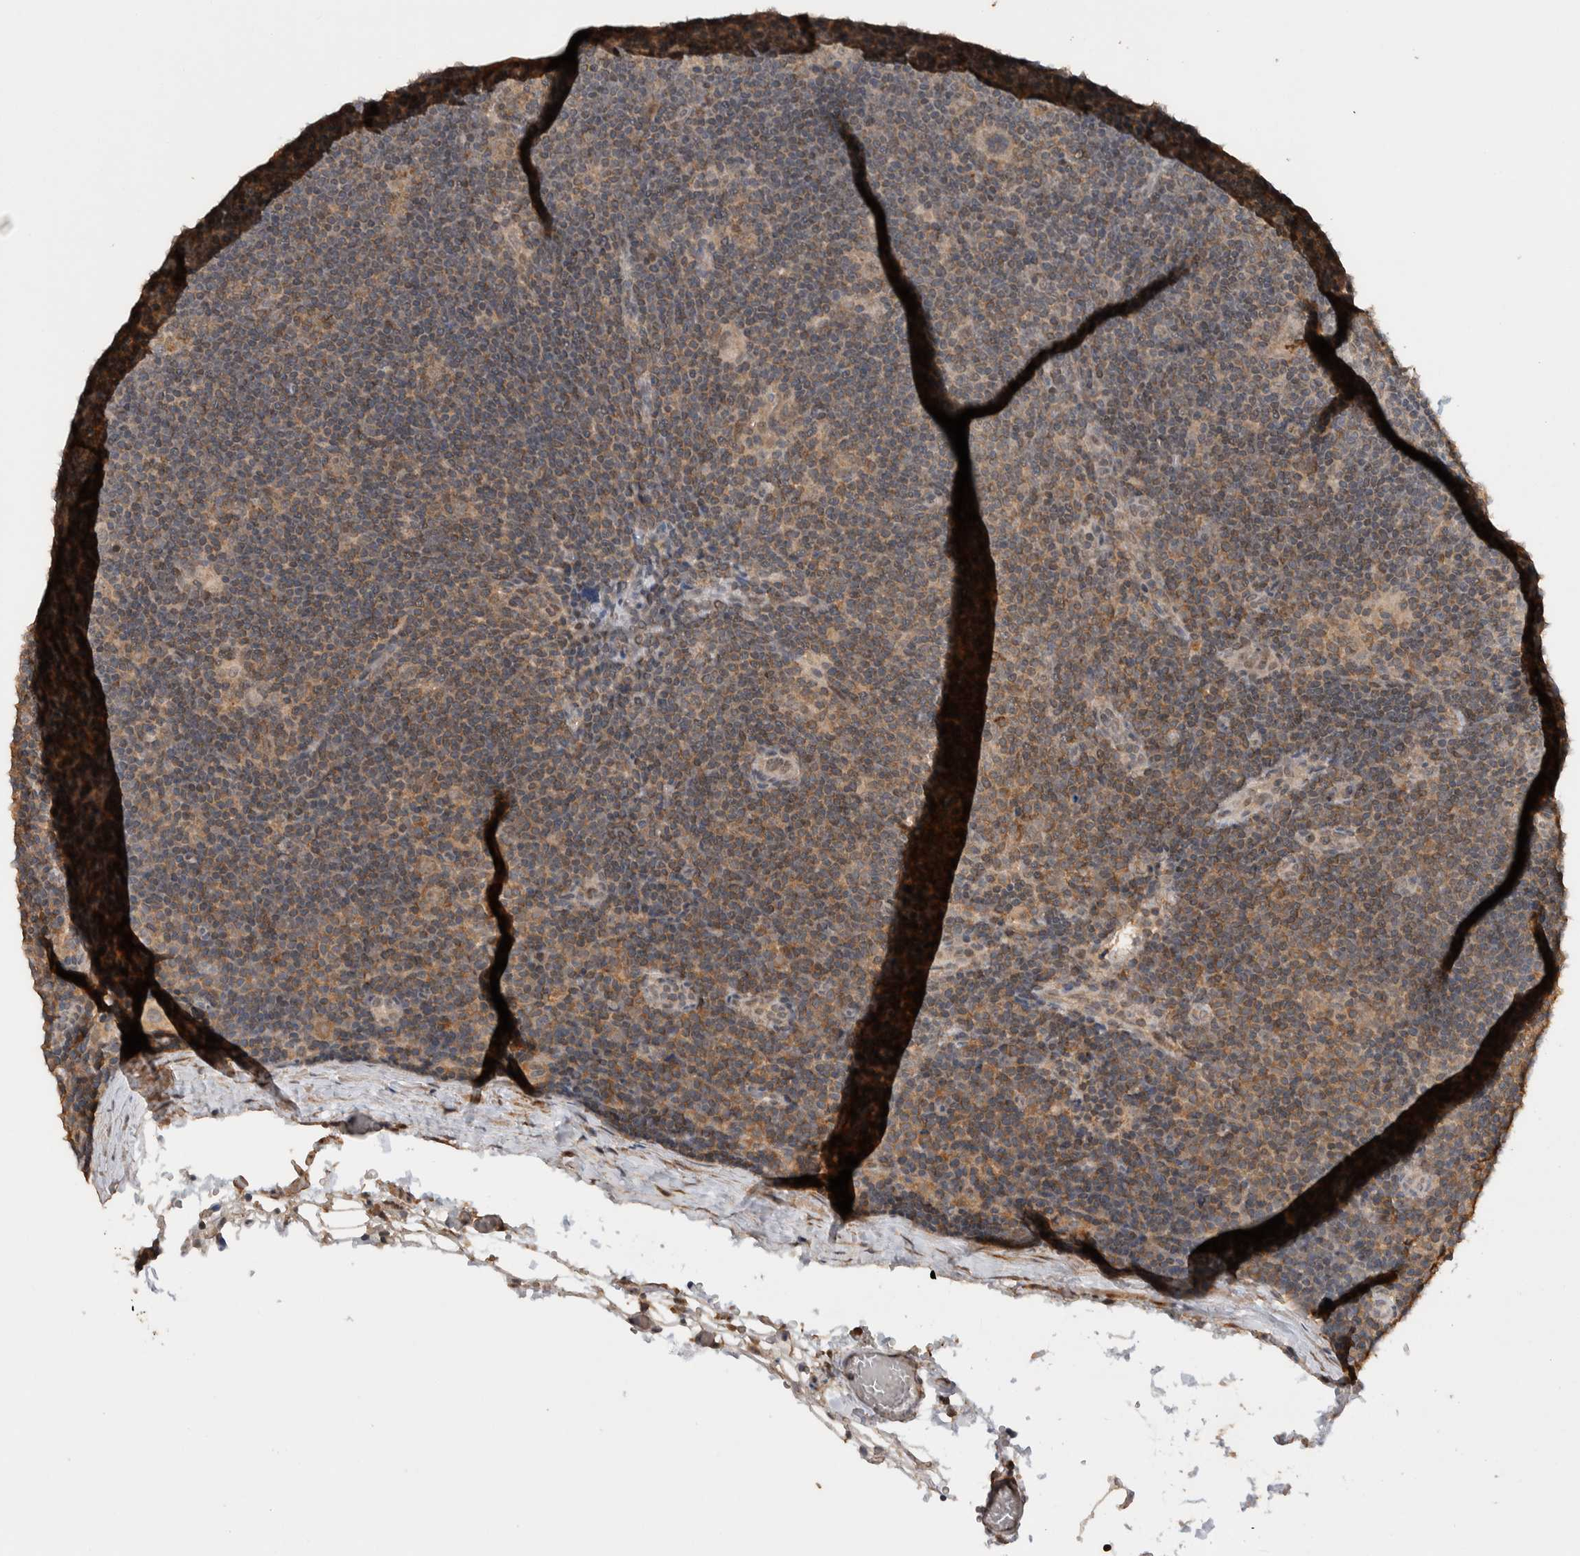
{"staining": {"intensity": "moderate", "quantity": ">75%", "location": "cytoplasmic/membranous"}, "tissue": "lymphoma", "cell_type": "Tumor cells", "image_type": "cancer", "snomed": [{"axis": "morphology", "description": "Hodgkin's disease, NOS"}, {"axis": "topography", "description": "Lymph node"}], "caption": "IHC (DAB (3,3'-diaminobenzidine)) staining of human Hodgkin's disease shows moderate cytoplasmic/membranous protein positivity in about >75% of tumor cells.", "gene": "DVL2", "patient": {"sex": "female", "age": 57}}